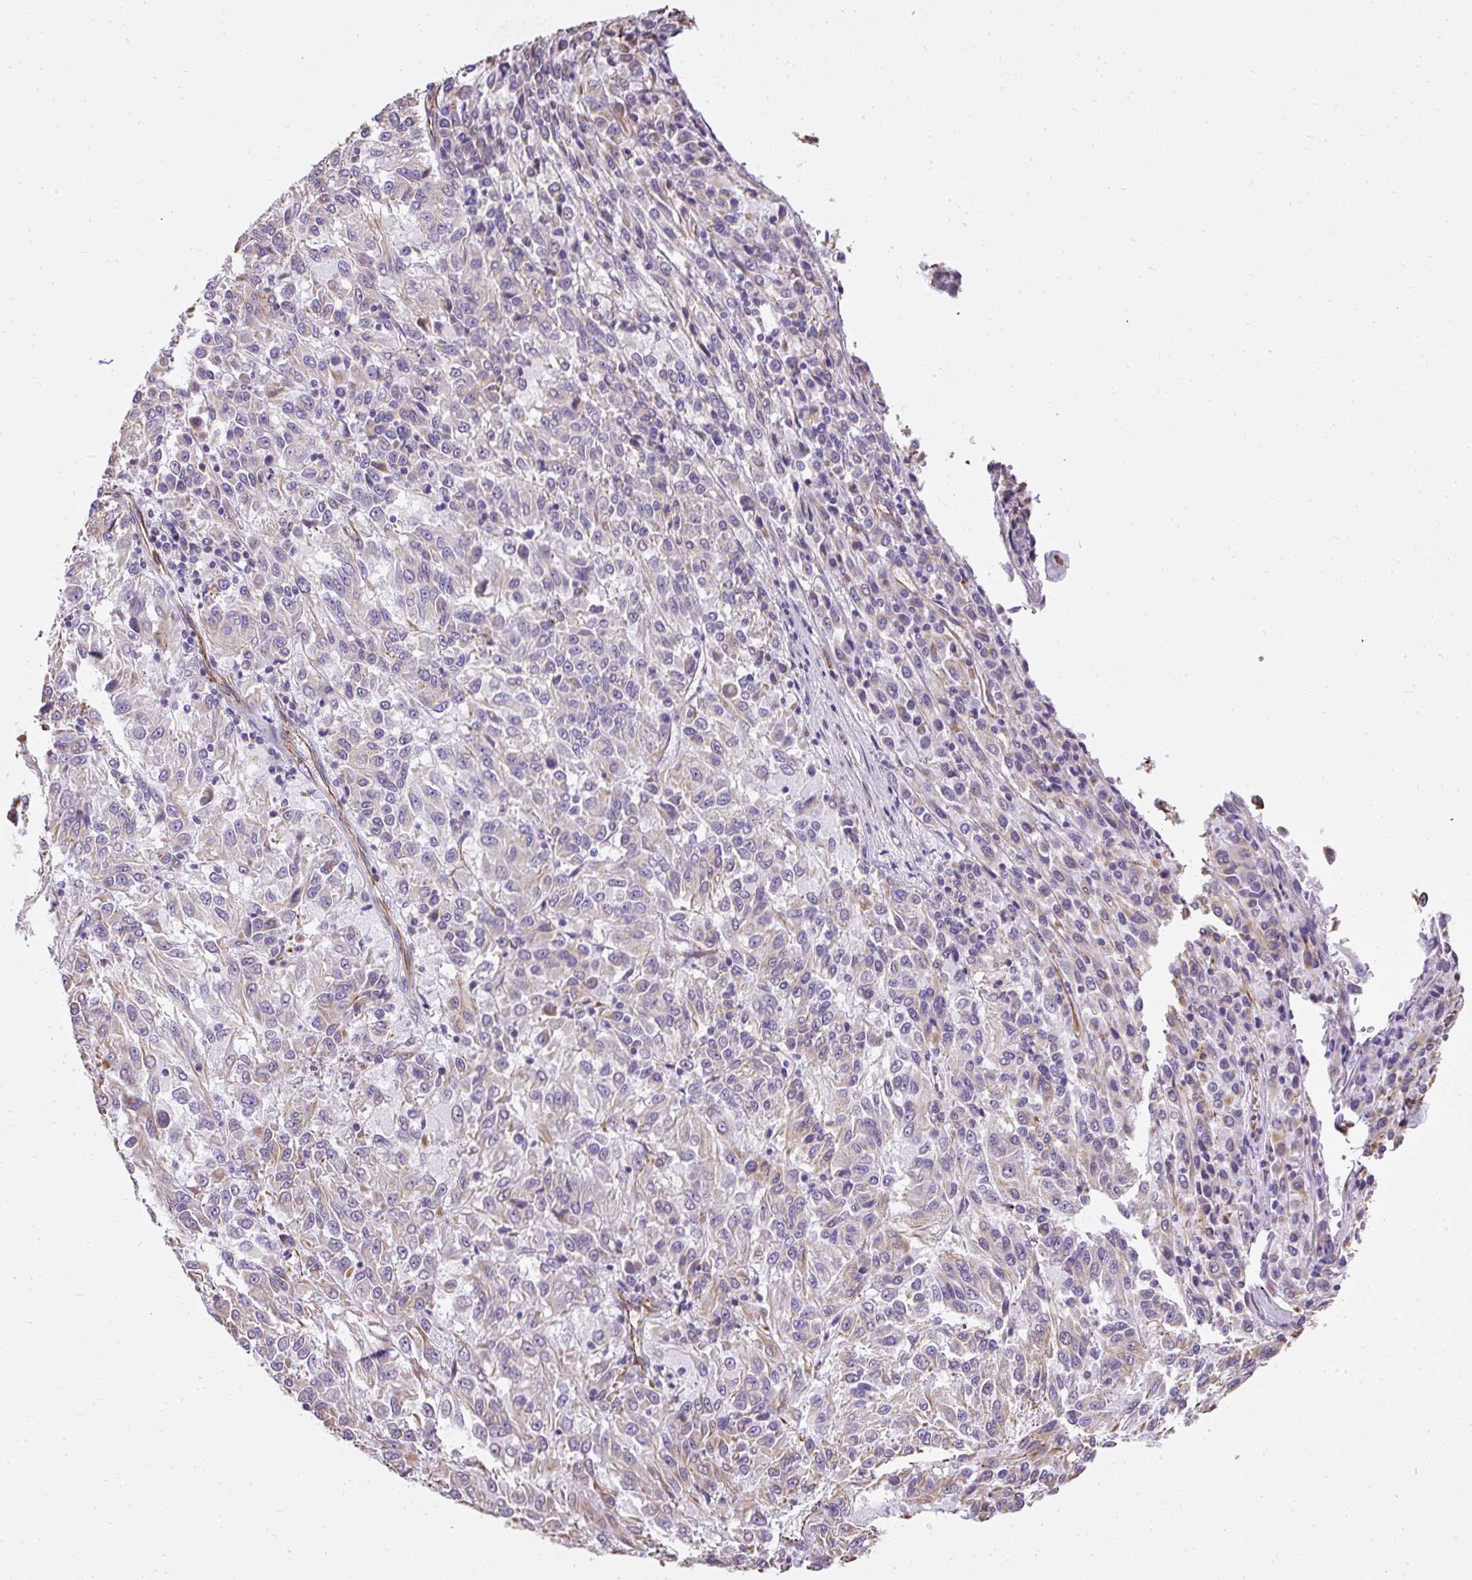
{"staining": {"intensity": "negative", "quantity": "none", "location": "none"}, "tissue": "melanoma", "cell_type": "Tumor cells", "image_type": "cancer", "snomed": [{"axis": "morphology", "description": "Malignant melanoma, Metastatic site"}, {"axis": "topography", "description": "Lung"}], "caption": "Immunohistochemistry histopathology image of human melanoma stained for a protein (brown), which demonstrates no positivity in tumor cells.", "gene": "PLS1", "patient": {"sex": "male", "age": 64}}